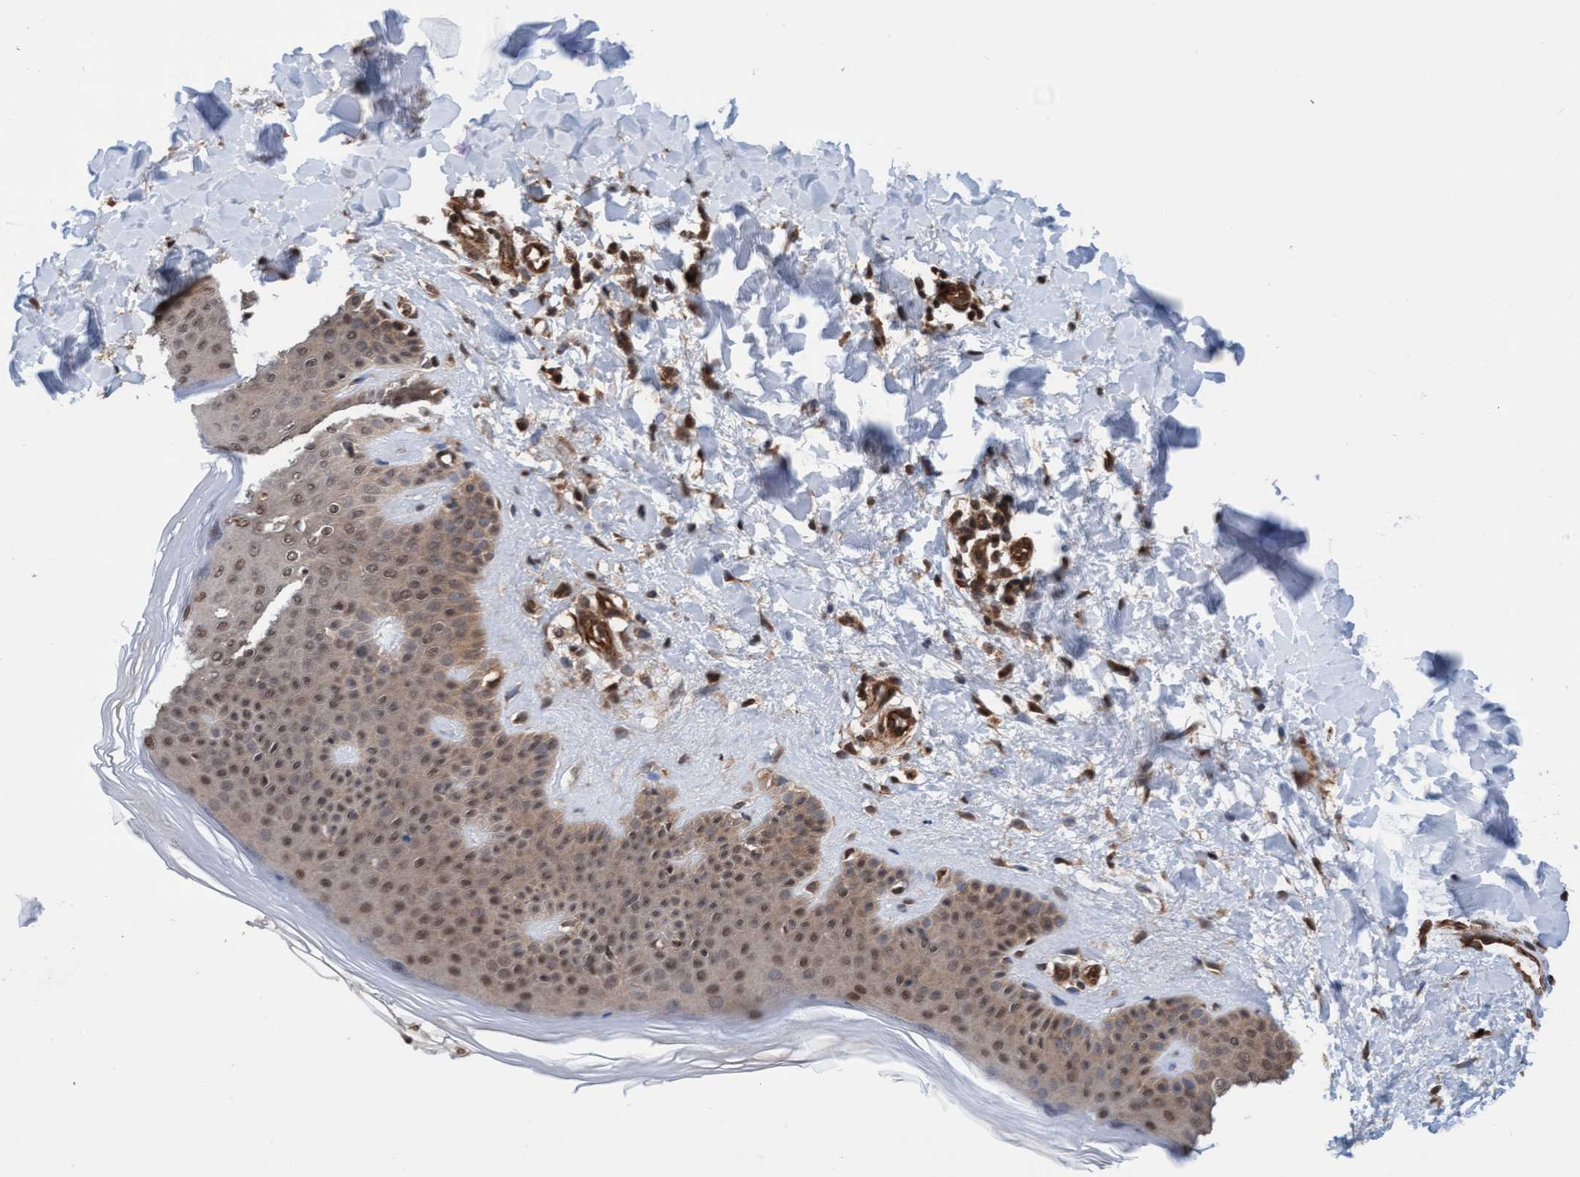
{"staining": {"intensity": "moderate", "quantity": ">75%", "location": "cytoplasmic/membranous"}, "tissue": "skin", "cell_type": "Fibroblasts", "image_type": "normal", "snomed": [{"axis": "morphology", "description": "Normal tissue, NOS"}, {"axis": "morphology", "description": "Malignant melanoma, Metastatic site"}, {"axis": "topography", "description": "Skin"}], "caption": "Skin stained for a protein shows moderate cytoplasmic/membranous positivity in fibroblasts.", "gene": "STXBP4", "patient": {"sex": "male", "age": 41}}